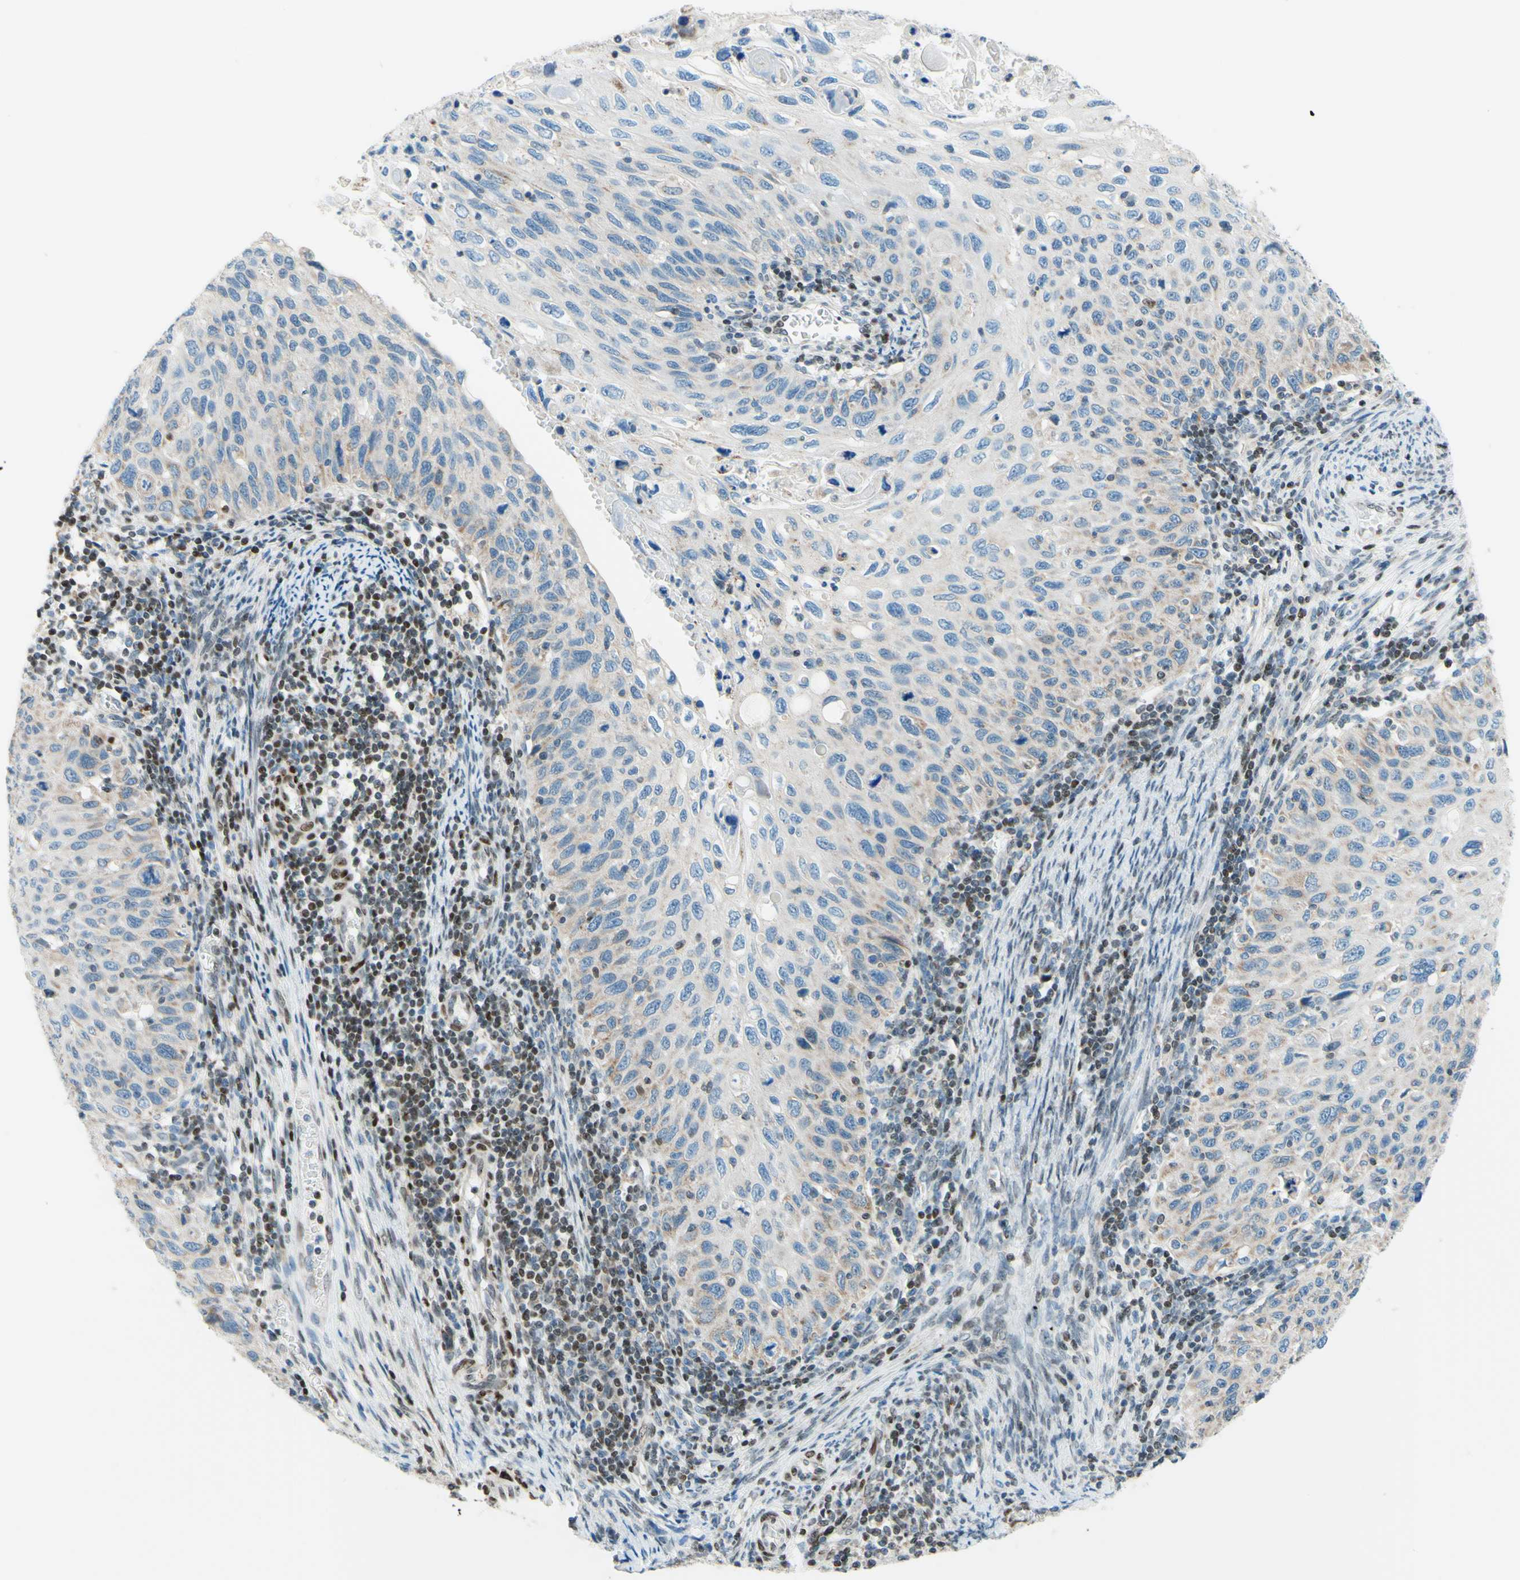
{"staining": {"intensity": "weak", "quantity": "25%-75%", "location": "cytoplasmic/membranous"}, "tissue": "cervical cancer", "cell_type": "Tumor cells", "image_type": "cancer", "snomed": [{"axis": "morphology", "description": "Squamous cell carcinoma, NOS"}, {"axis": "topography", "description": "Cervix"}], "caption": "IHC of cervical cancer (squamous cell carcinoma) demonstrates low levels of weak cytoplasmic/membranous staining in about 25%-75% of tumor cells.", "gene": "CBX7", "patient": {"sex": "female", "age": 70}}